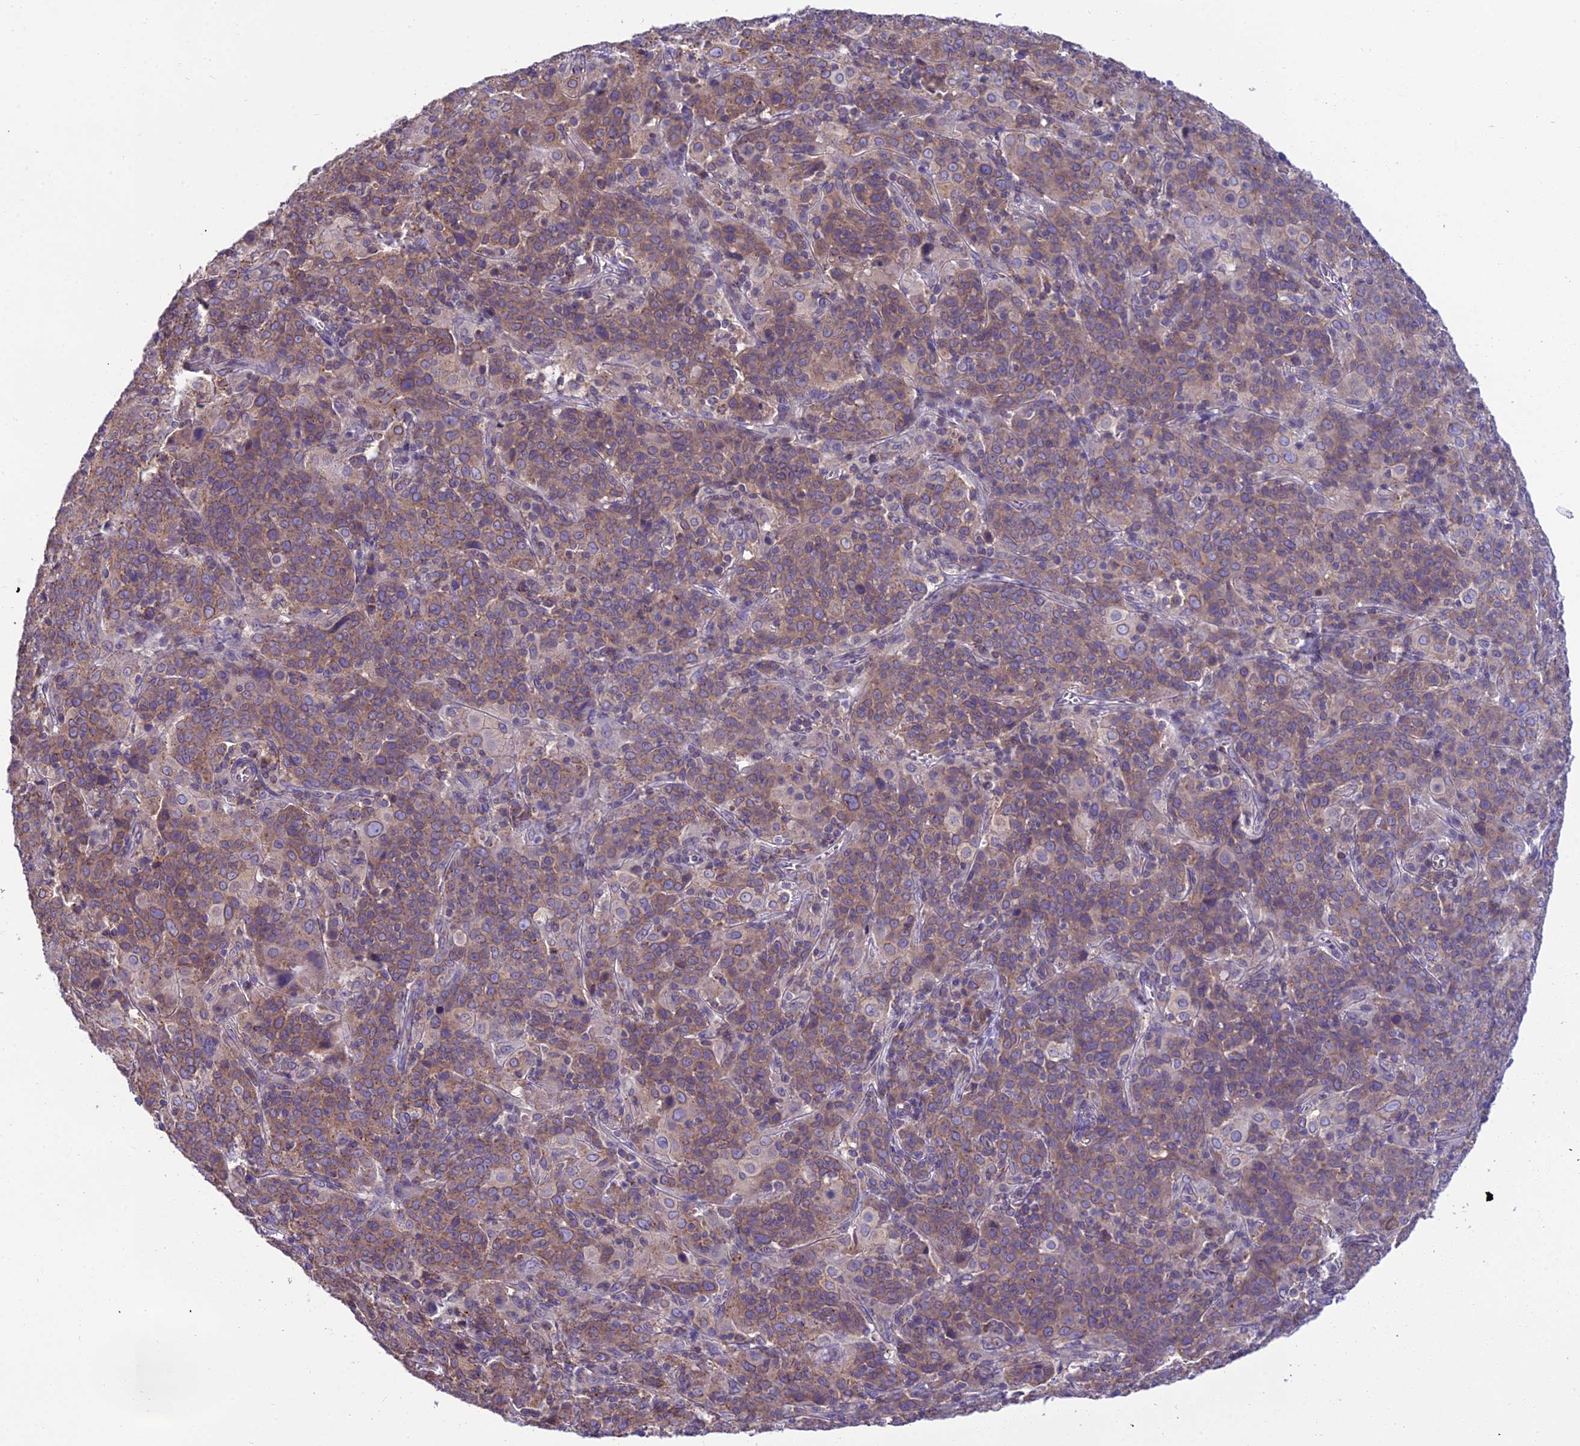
{"staining": {"intensity": "moderate", "quantity": ">75%", "location": "cytoplasmic/membranous"}, "tissue": "cervical cancer", "cell_type": "Tumor cells", "image_type": "cancer", "snomed": [{"axis": "morphology", "description": "Squamous cell carcinoma, NOS"}, {"axis": "topography", "description": "Cervix"}], "caption": "Human cervical cancer (squamous cell carcinoma) stained with a brown dye displays moderate cytoplasmic/membranous positive staining in approximately >75% of tumor cells.", "gene": "GOLPH3", "patient": {"sex": "female", "age": 67}}